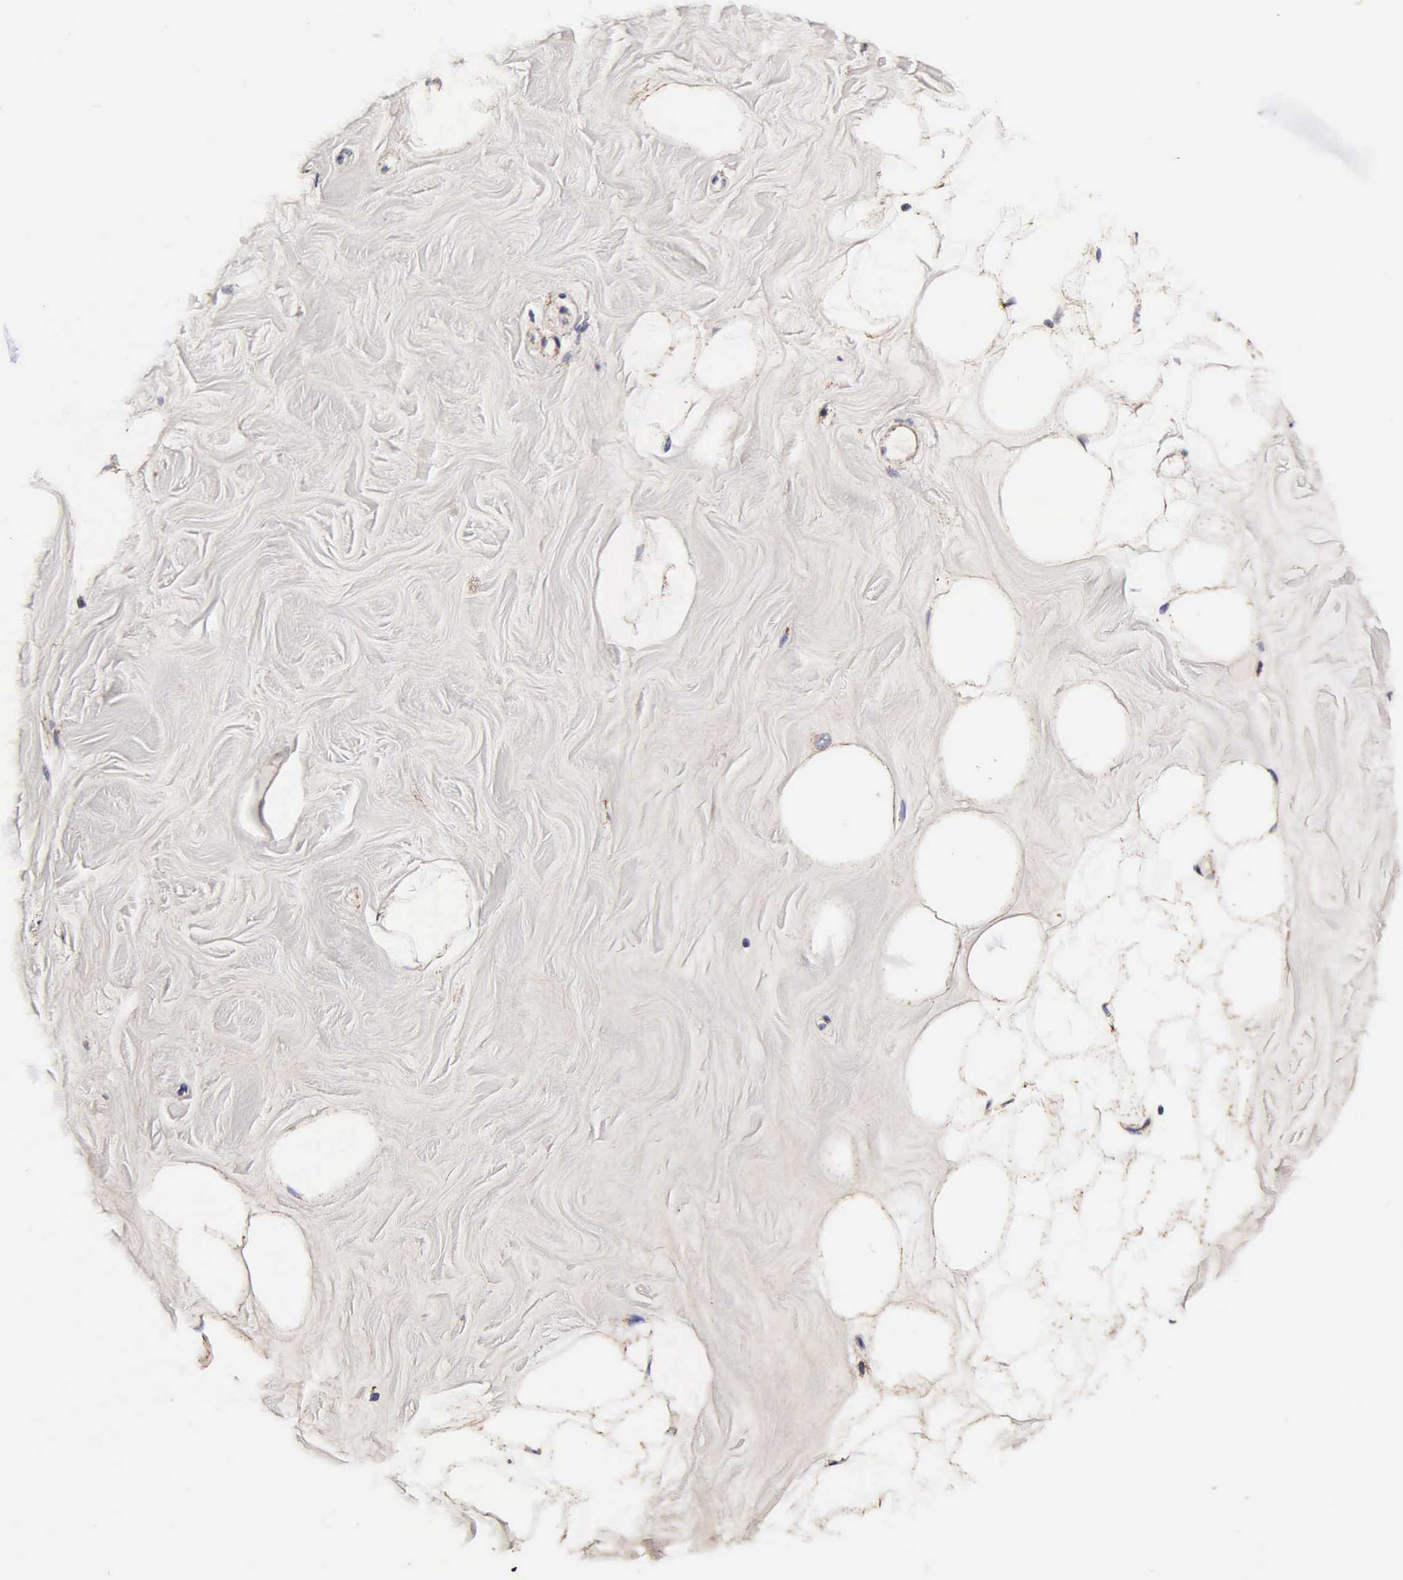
{"staining": {"intensity": "weak", "quantity": "25%-75%", "location": "cytoplasmic/membranous"}, "tissue": "adipose tissue", "cell_type": "Adipocytes", "image_type": "normal", "snomed": [{"axis": "morphology", "description": "Normal tissue, NOS"}, {"axis": "topography", "description": "Breast"}], "caption": "DAB immunohistochemical staining of benign human adipose tissue shows weak cytoplasmic/membranous protein staining in about 25%-75% of adipocytes. The staining was performed using DAB (3,3'-diaminobenzidine) to visualize the protein expression in brown, while the nuclei were stained in blue with hematoxylin (Magnification: 20x).", "gene": "PSMA3", "patient": {"sex": "female", "age": 44}}